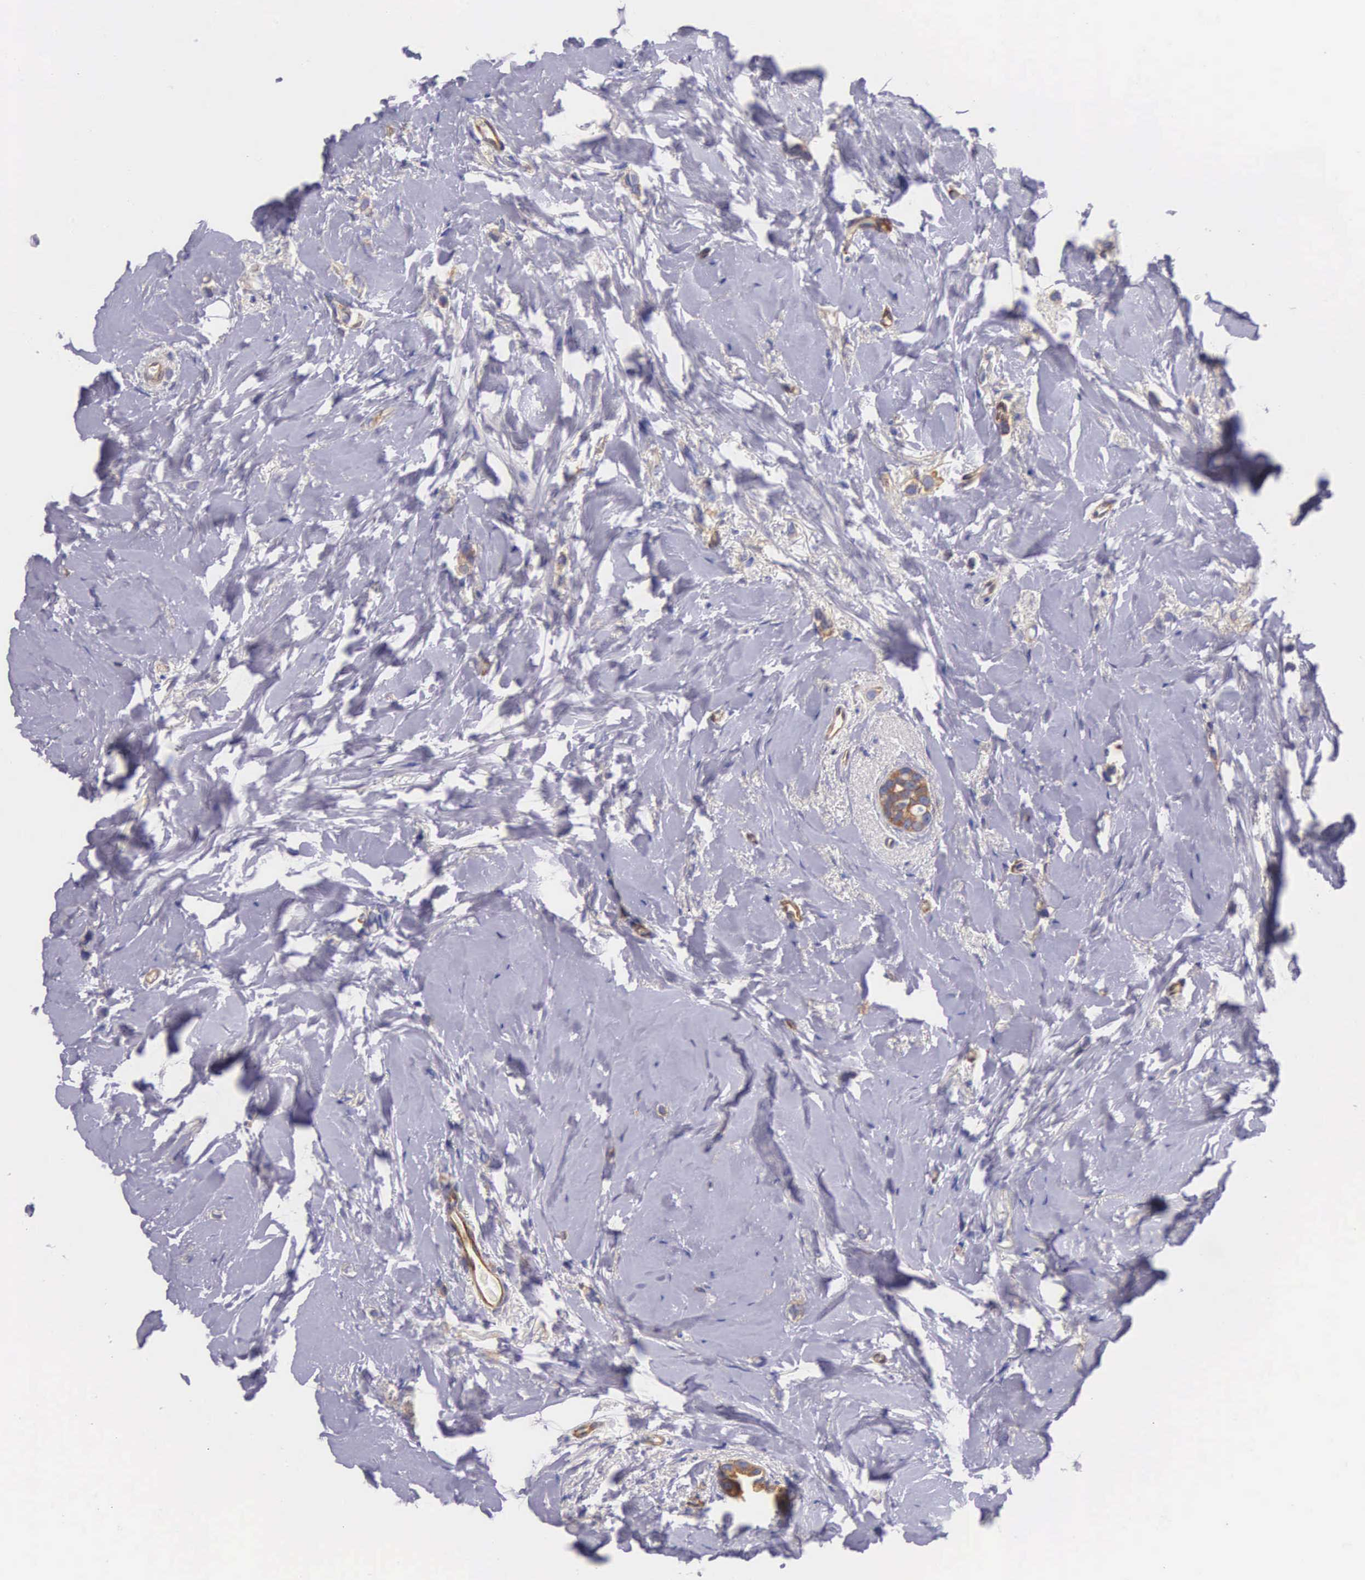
{"staining": {"intensity": "moderate", "quantity": ">75%", "location": "cytoplasmic/membranous"}, "tissue": "breast cancer", "cell_type": "Tumor cells", "image_type": "cancer", "snomed": [{"axis": "morphology", "description": "Duct carcinoma"}, {"axis": "topography", "description": "Breast"}], "caption": "Invasive ductal carcinoma (breast) was stained to show a protein in brown. There is medium levels of moderate cytoplasmic/membranous positivity in about >75% of tumor cells. (Stains: DAB in brown, nuclei in blue, Microscopy: brightfield microscopy at high magnification).", "gene": "BCAR1", "patient": {"sex": "female", "age": 72}}